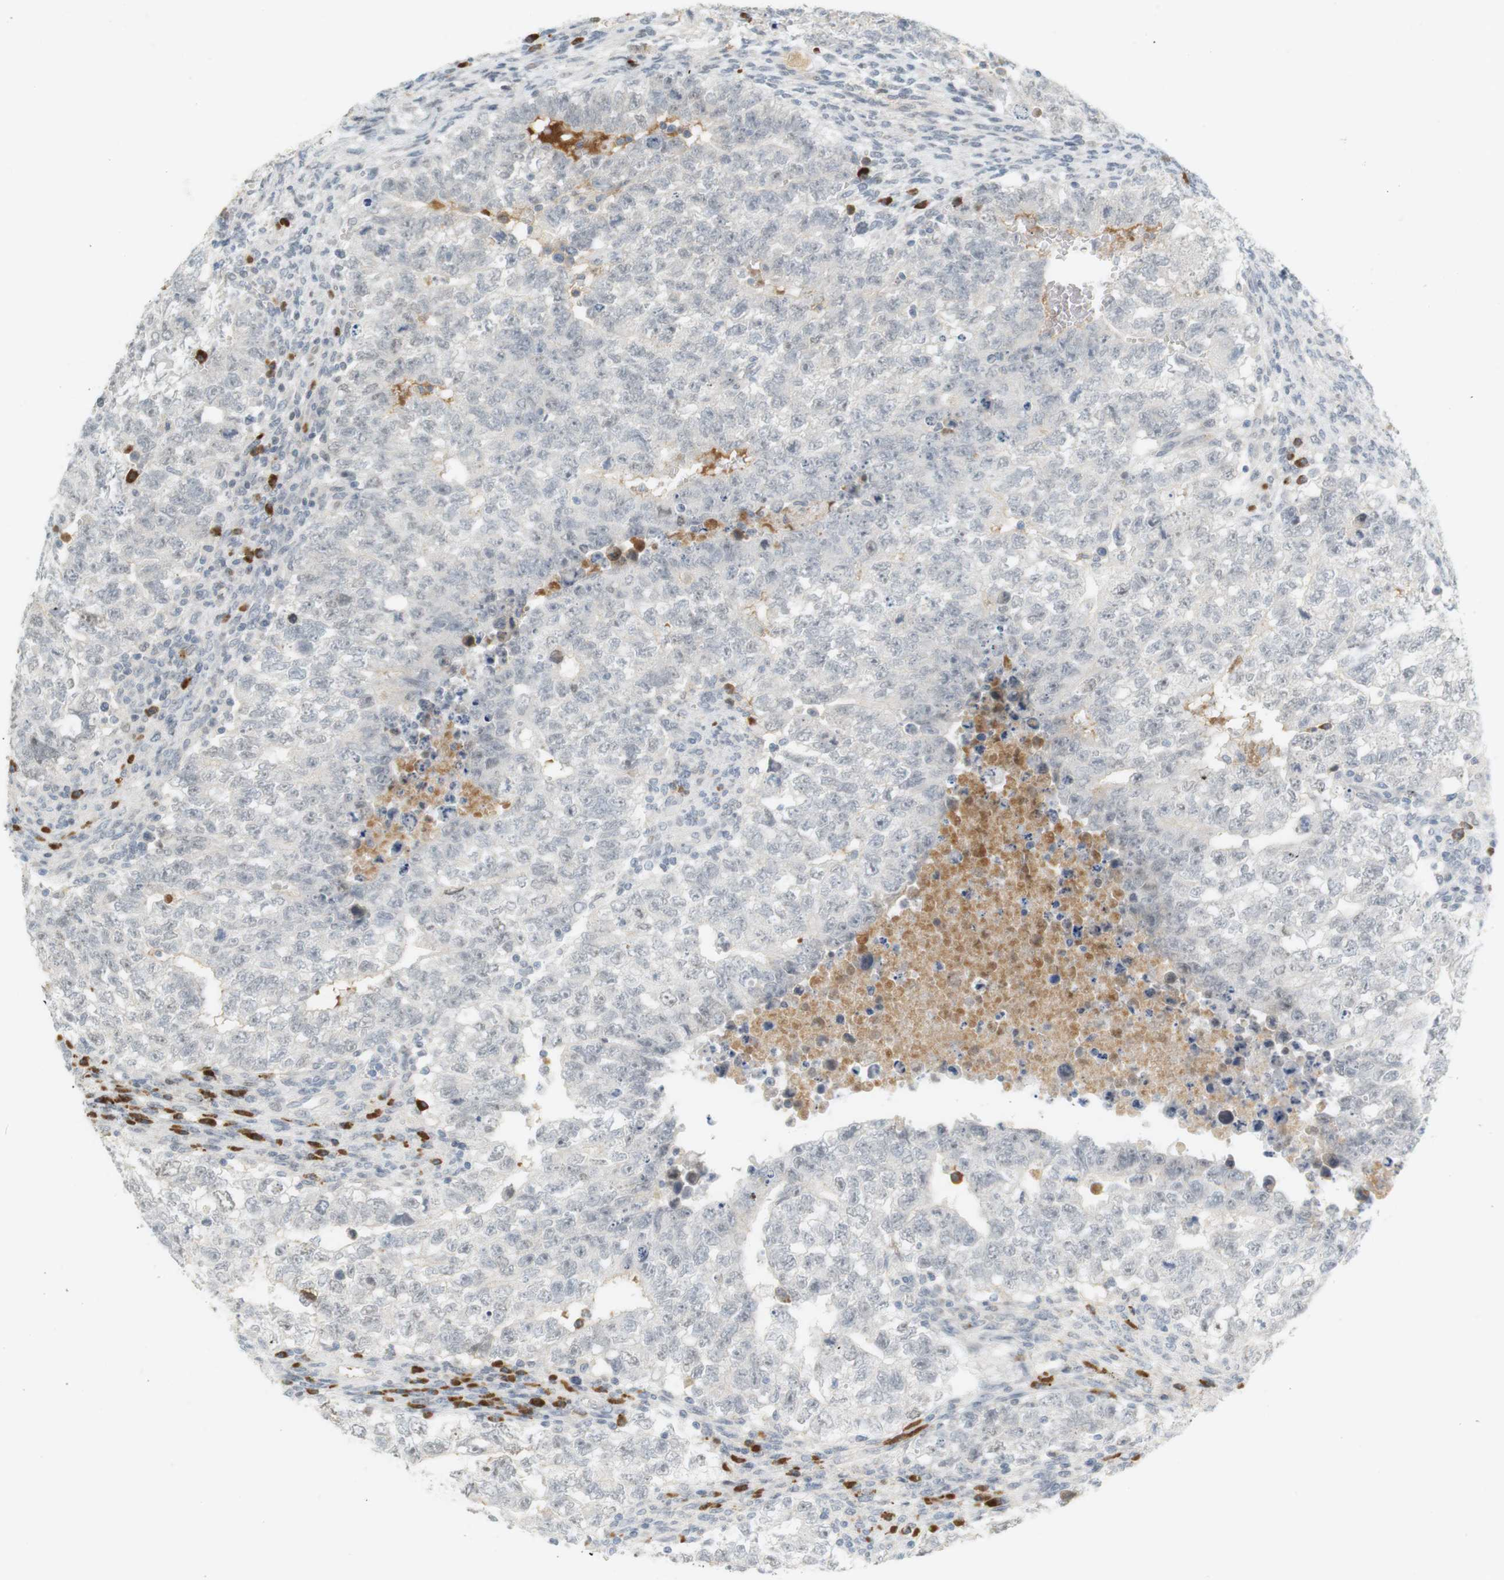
{"staining": {"intensity": "negative", "quantity": "none", "location": "none"}, "tissue": "testis cancer", "cell_type": "Tumor cells", "image_type": "cancer", "snomed": [{"axis": "morphology", "description": "Seminoma, NOS"}, {"axis": "morphology", "description": "Carcinoma, Embryonal, NOS"}, {"axis": "topography", "description": "Testis"}], "caption": "An immunohistochemistry histopathology image of testis cancer is shown. There is no staining in tumor cells of testis cancer.", "gene": "DMC1", "patient": {"sex": "male", "age": 38}}